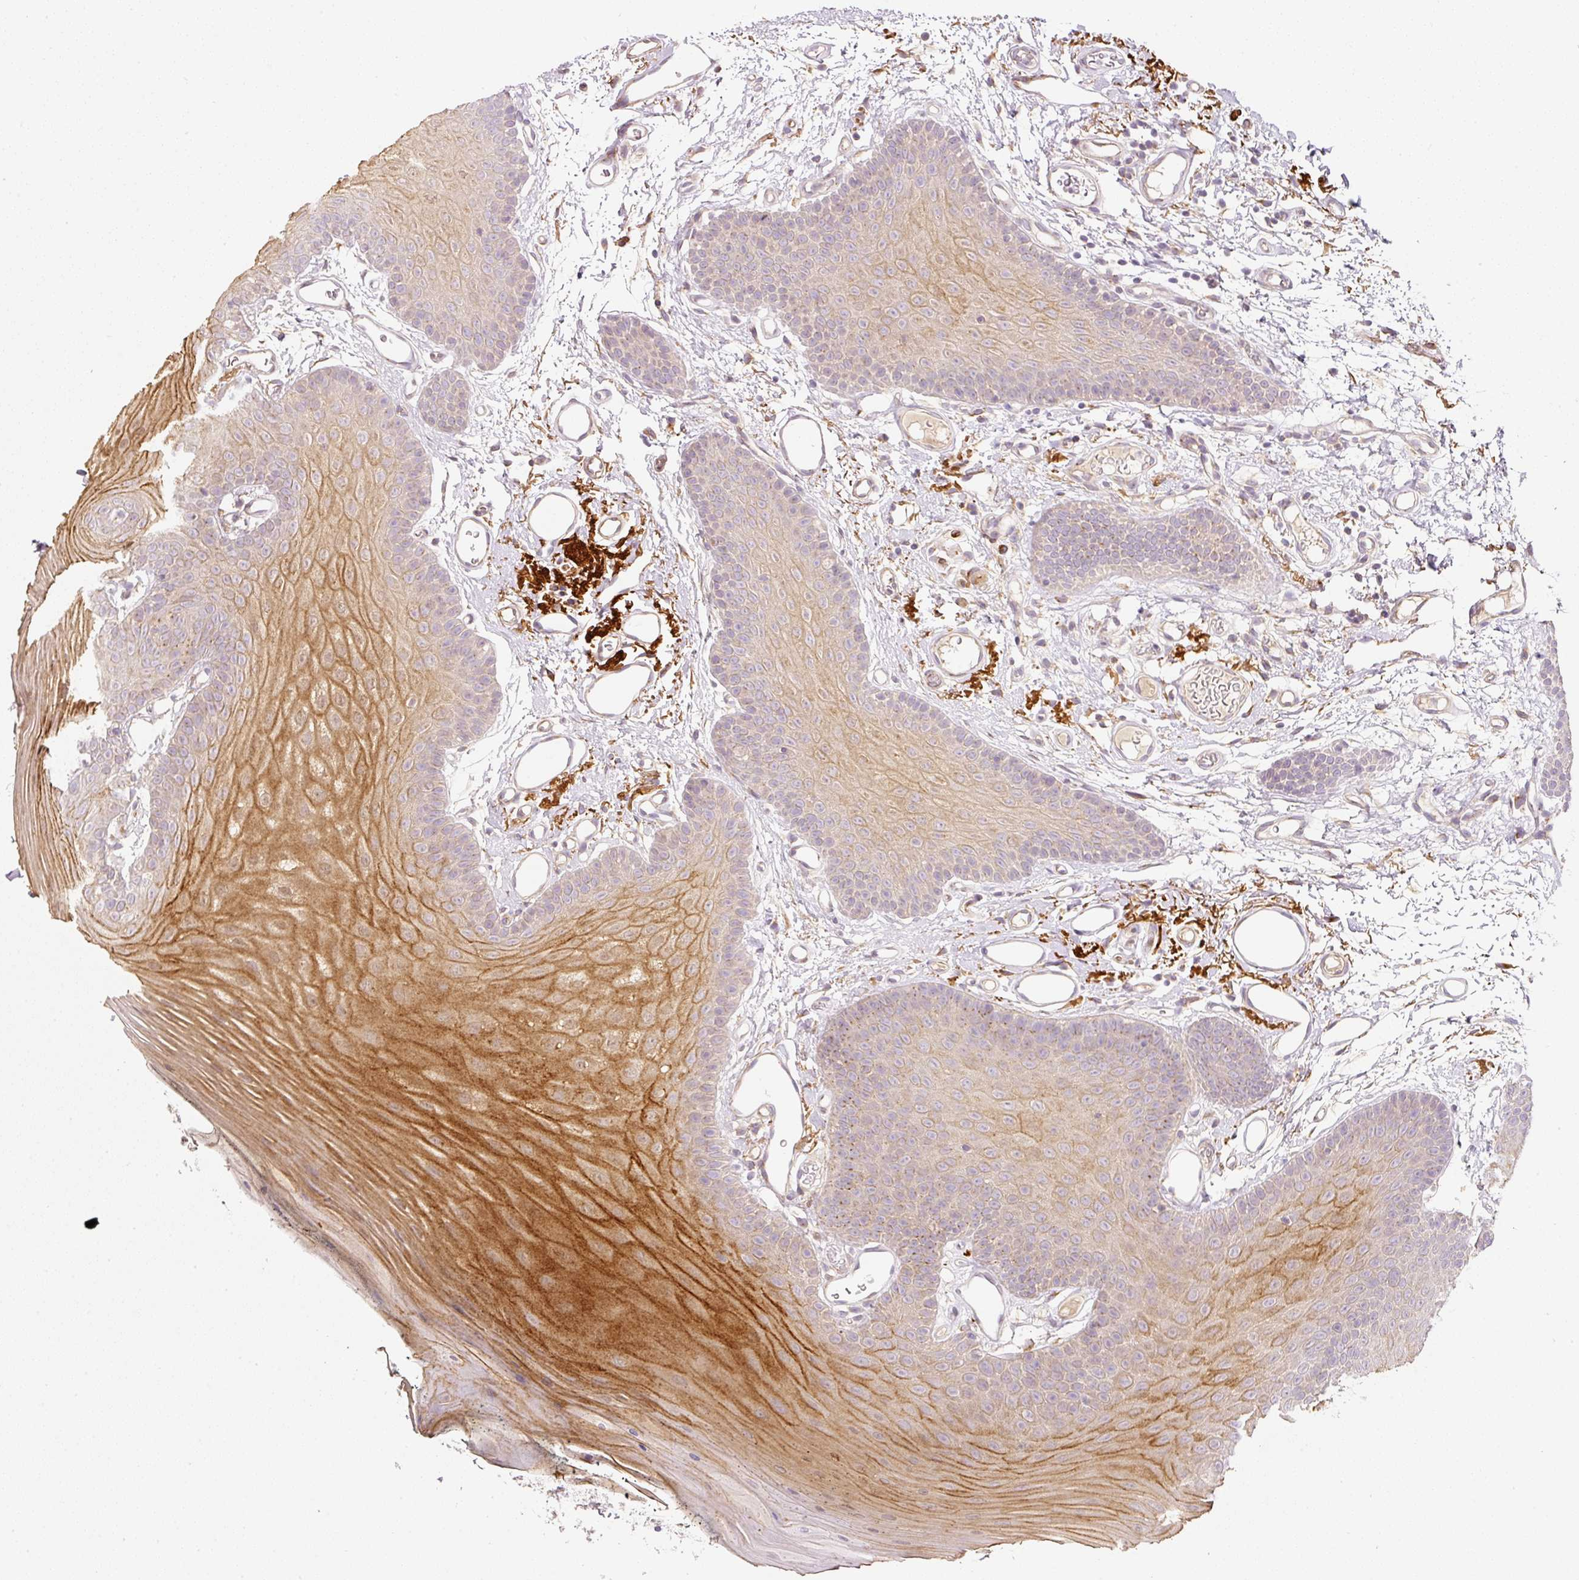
{"staining": {"intensity": "strong", "quantity": "<25%", "location": "cytoplasmic/membranous"}, "tissue": "oral mucosa", "cell_type": "Squamous epithelial cells", "image_type": "normal", "snomed": [{"axis": "morphology", "description": "Normal tissue, NOS"}, {"axis": "morphology", "description": "Squamous cell carcinoma, NOS"}, {"axis": "topography", "description": "Oral tissue"}, {"axis": "topography", "description": "Head-Neck"}], "caption": "Strong cytoplasmic/membranous expression for a protein is appreciated in approximately <25% of squamous epithelial cells of unremarkable oral mucosa using immunohistochemistry.", "gene": "RNF167", "patient": {"sex": "female", "age": 81}}